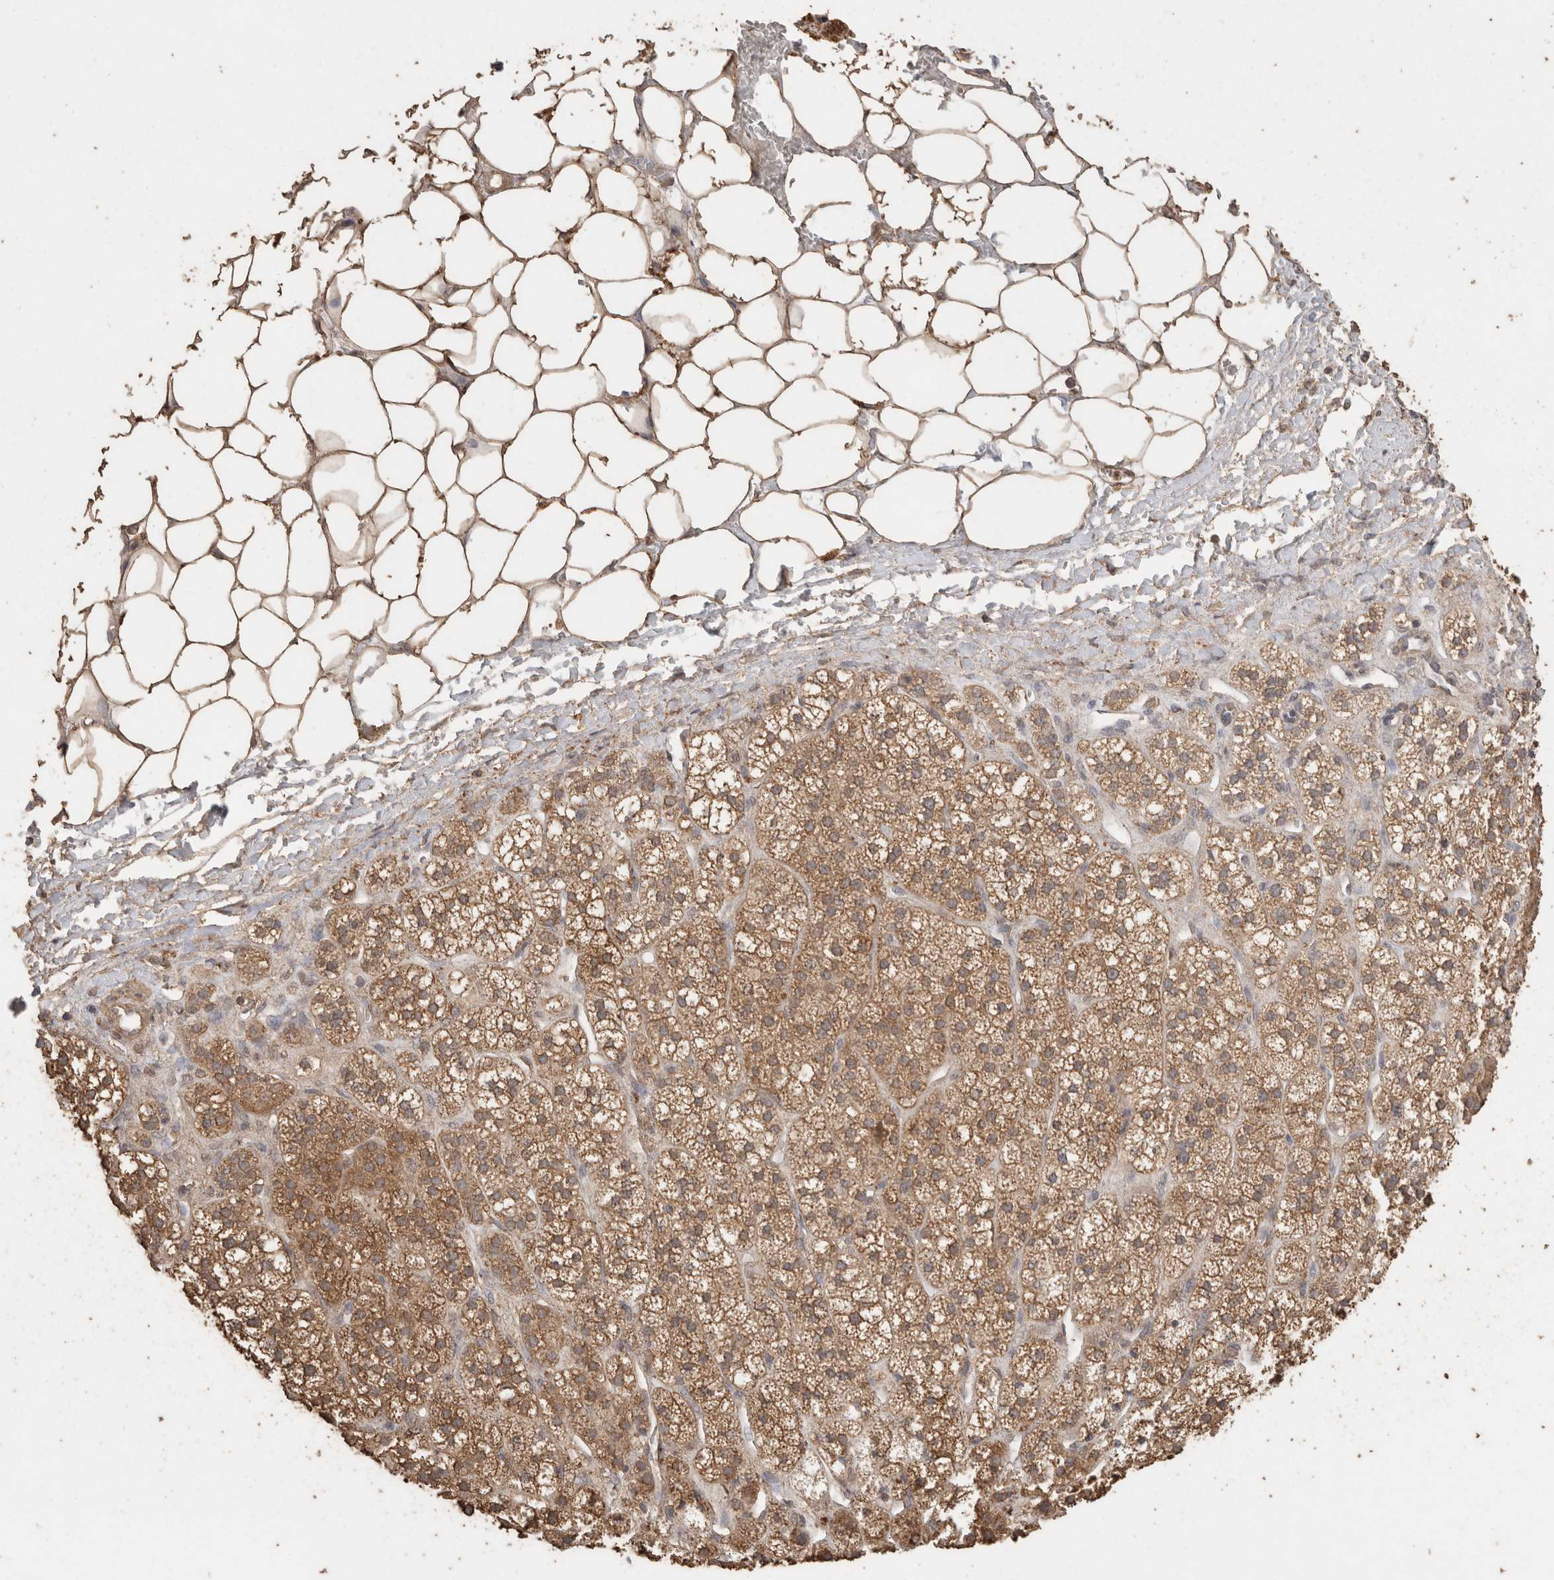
{"staining": {"intensity": "moderate", "quantity": ">75%", "location": "cytoplasmic/membranous"}, "tissue": "adrenal gland", "cell_type": "Glandular cells", "image_type": "normal", "snomed": [{"axis": "morphology", "description": "Normal tissue, NOS"}, {"axis": "topography", "description": "Adrenal gland"}], "caption": "Adrenal gland stained for a protein demonstrates moderate cytoplasmic/membranous positivity in glandular cells.", "gene": "CX3CL1", "patient": {"sex": "male", "age": 56}}